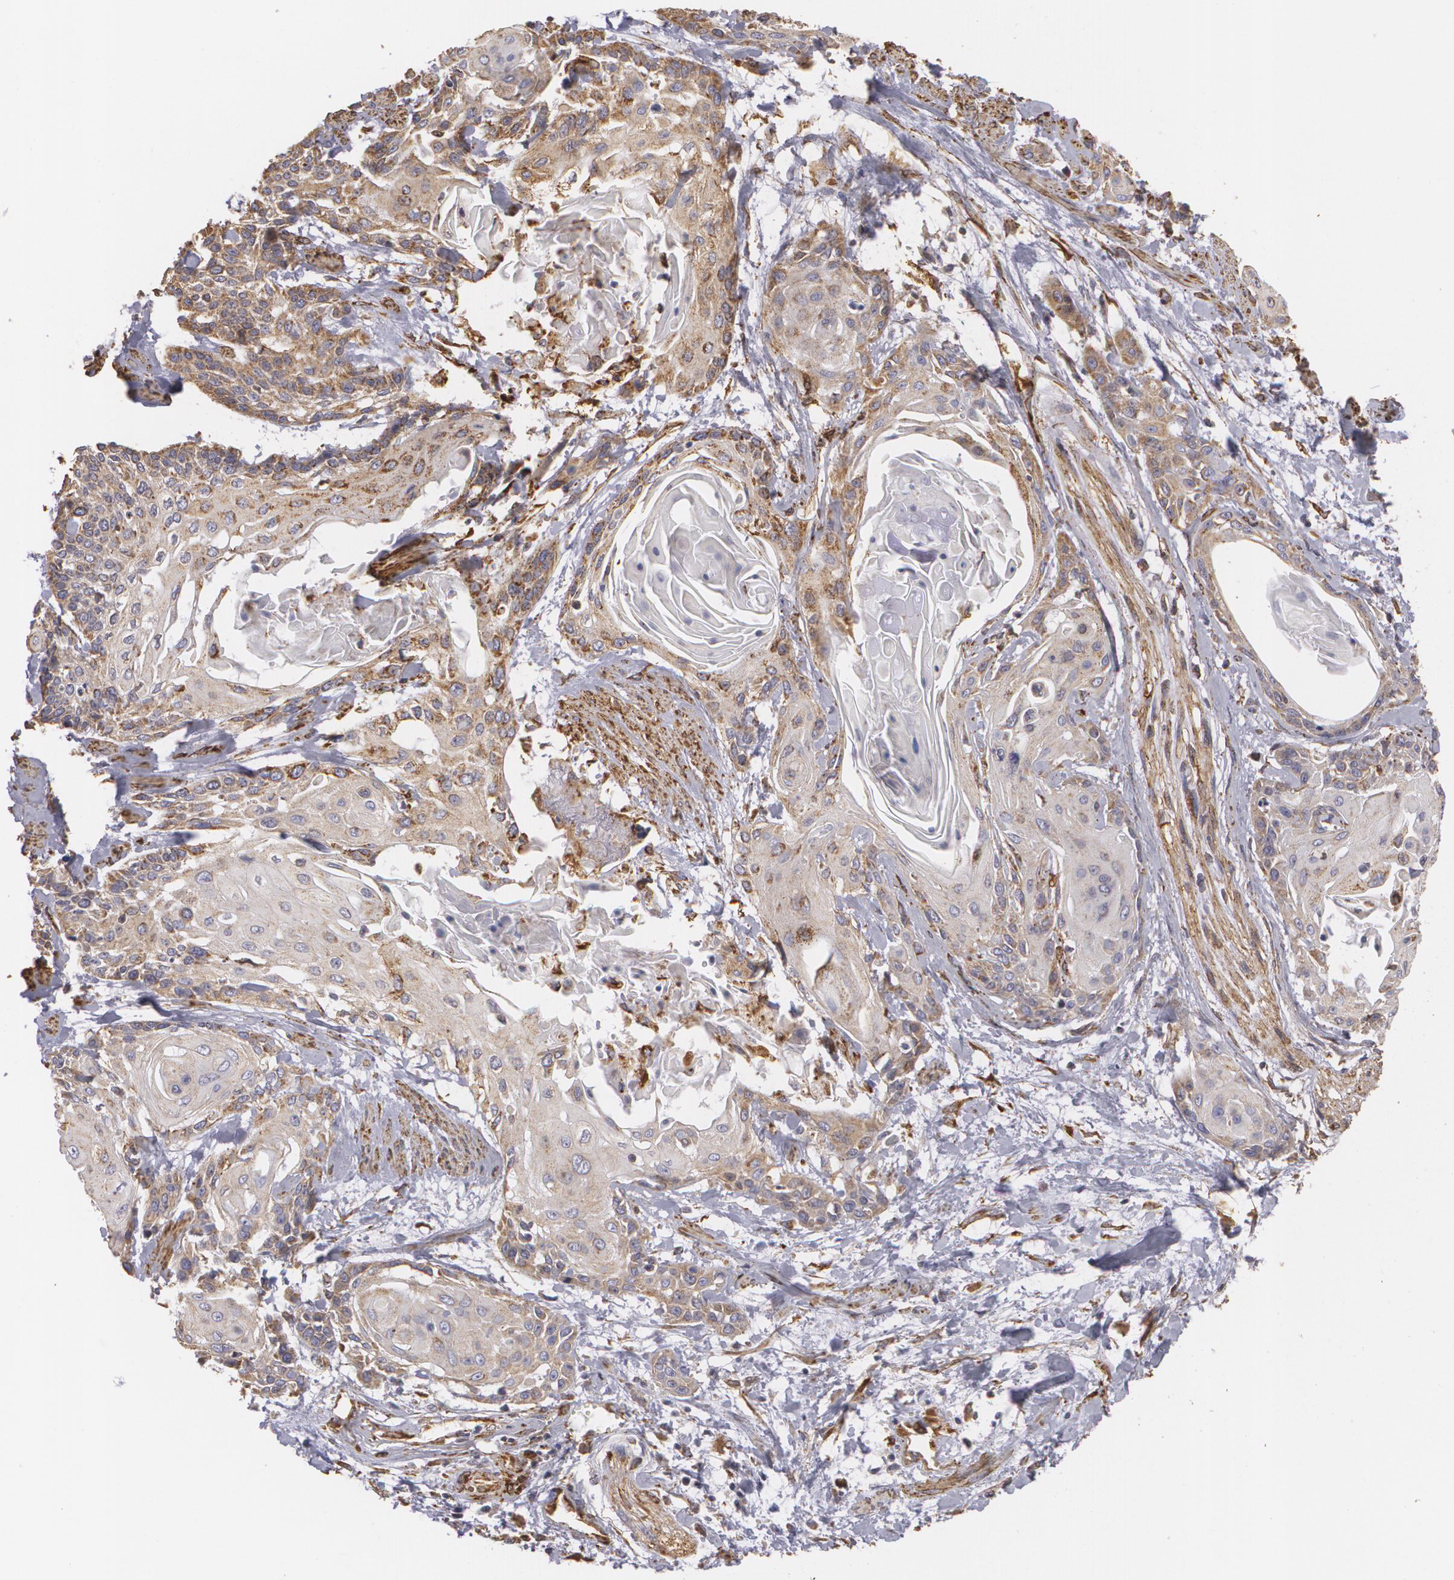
{"staining": {"intensity": "moderate", "quantity": ">75%", "location": "nuclear"}, "tissue": "cervical cancer", "cell_type": "Tumor cells", "image_type": "cancer", "snomed": [{"axis": "morphology", "description": "Squamous cell carcinoma, NOS"}, {"axis": "topography", "description": "Cervix"}], "caption": "This image exhibits squamous cell carcinoma (cervical) stained with immunohistochemistry to label a protein in brown. The nuclear of tumor cells show moderate positivity for the protein. Nuclei are counter-stained blue.", "gene": "CYB5R3", "patient": {"sex": "female", "age": 57}}